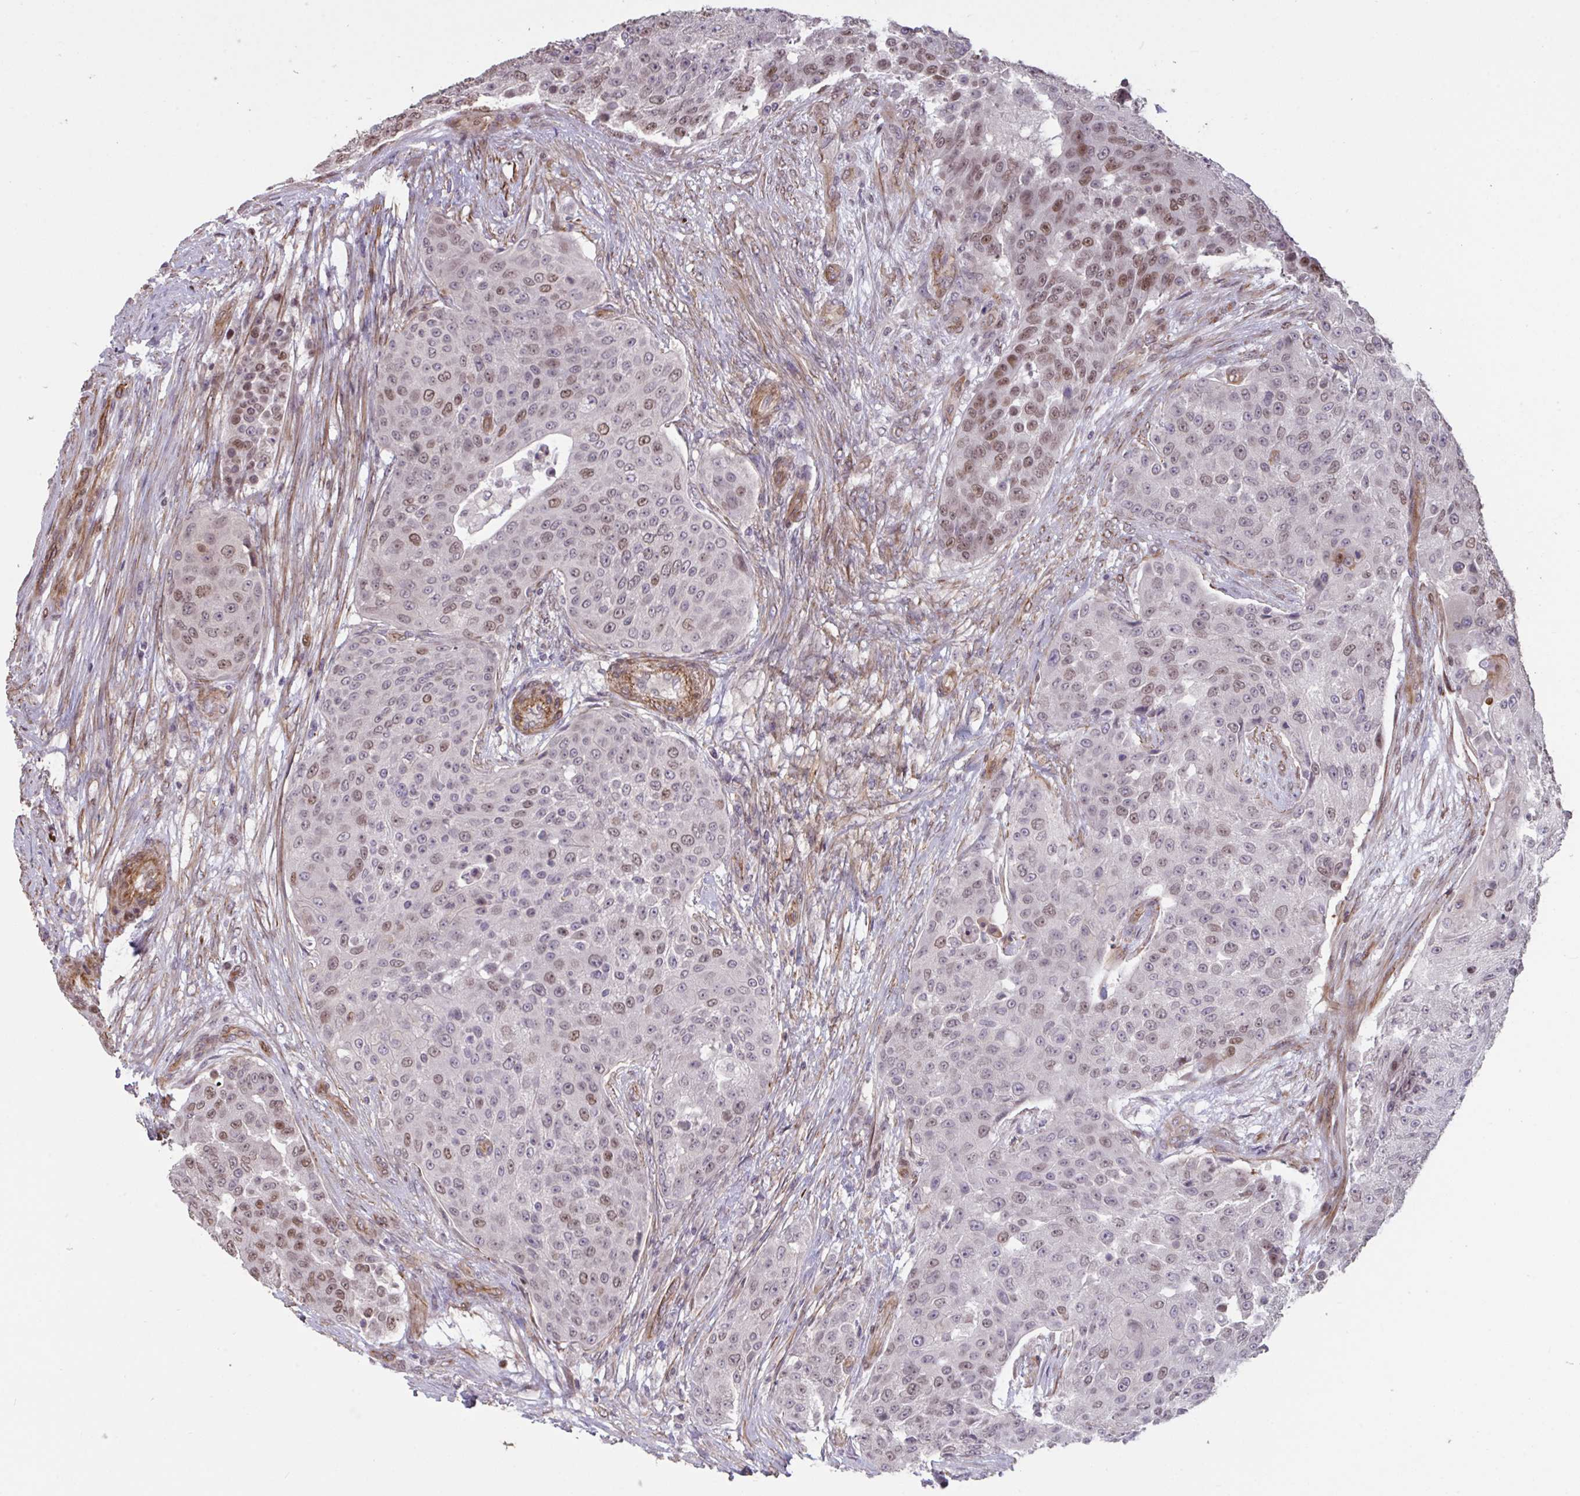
{"staining": {"intensity": "moderate", "quantity": "25%-75%", "location": "nuclear"}, "tissue": "urothelial cancer", "cell_type": "Tumor cells", "image_type": "cancer", "snomed": [{"axis": "morphology", "description": "Urothelial carcinoma, High grade"}, {"axis": "topography", "description": "Urinary bladder"}], "caption": "A medium amount of moderate nuclear staining is appreciated in approximately 25%-75% of tumor cells in urothelial cancer tissue. (IHC, brightfield microscopy, high magnification).", "gene": "IPO5", "patient": {"sex": "female", "age": 63}}